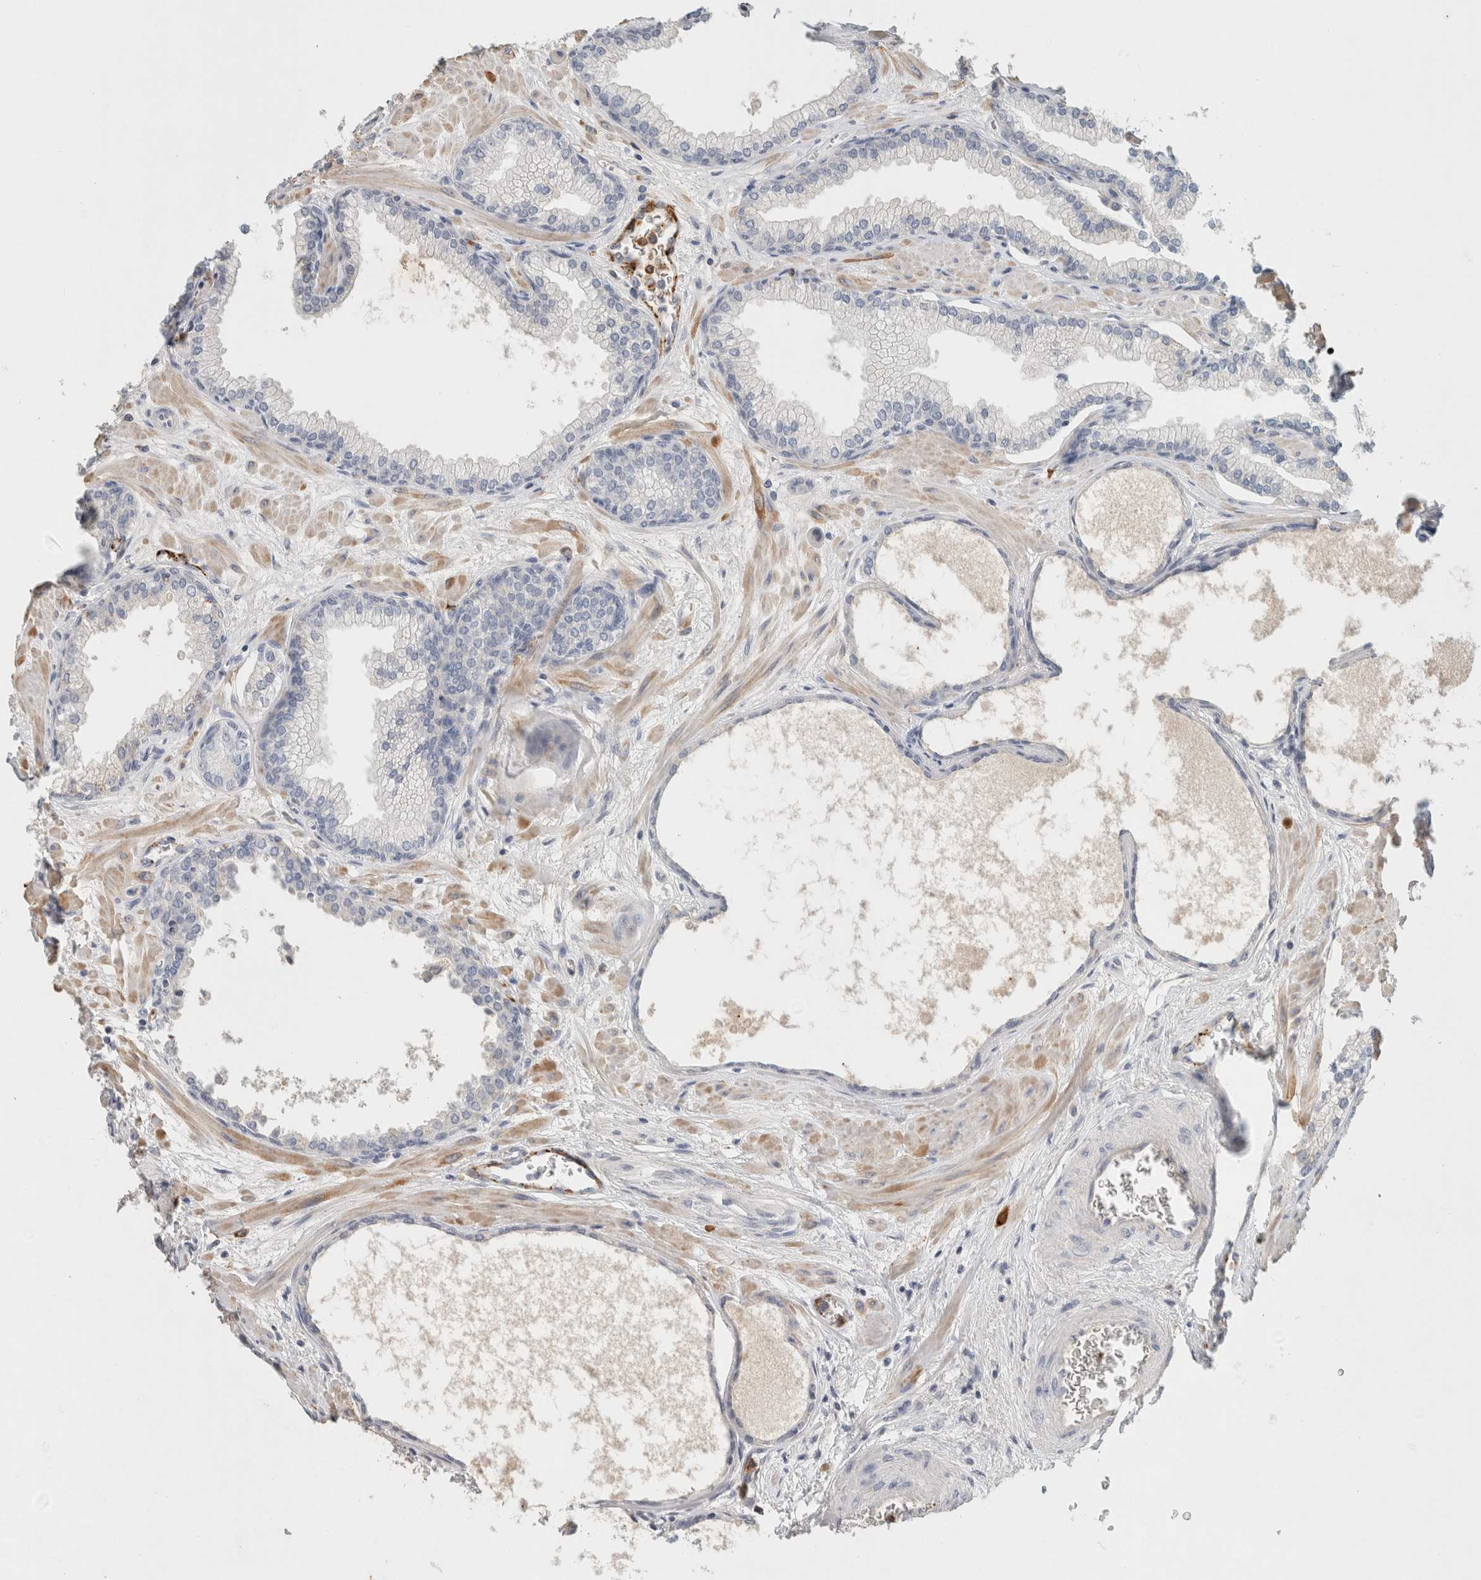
{"staining": {"intensity": "negative", "quantity": "none", "location": "none"}, "tissue": "prostate", "cell_type": "Glandular cells", "image_type": "normal", "snomed": [{"axis": "morphology", "description": "Normal tissue, NOS"}, {"axis": "morphology", "description": "Urothelial carcinoma, Low grade"}, {"axis": "topography", "description": "Urinary bladder"}, {"axis": "topography", "description": "Prostate"}], "caption": "Immunohistochemical staining of unremarkable prostate reveals no significant expression in glandular cells. The staining was performed using DAB to visualize the protein expression in brown, while the nuclei were stained in blue with hematoxylin (Magnification: 20x).", "gene": "CD36", "patient": {"sex": "male", "age": 60}}